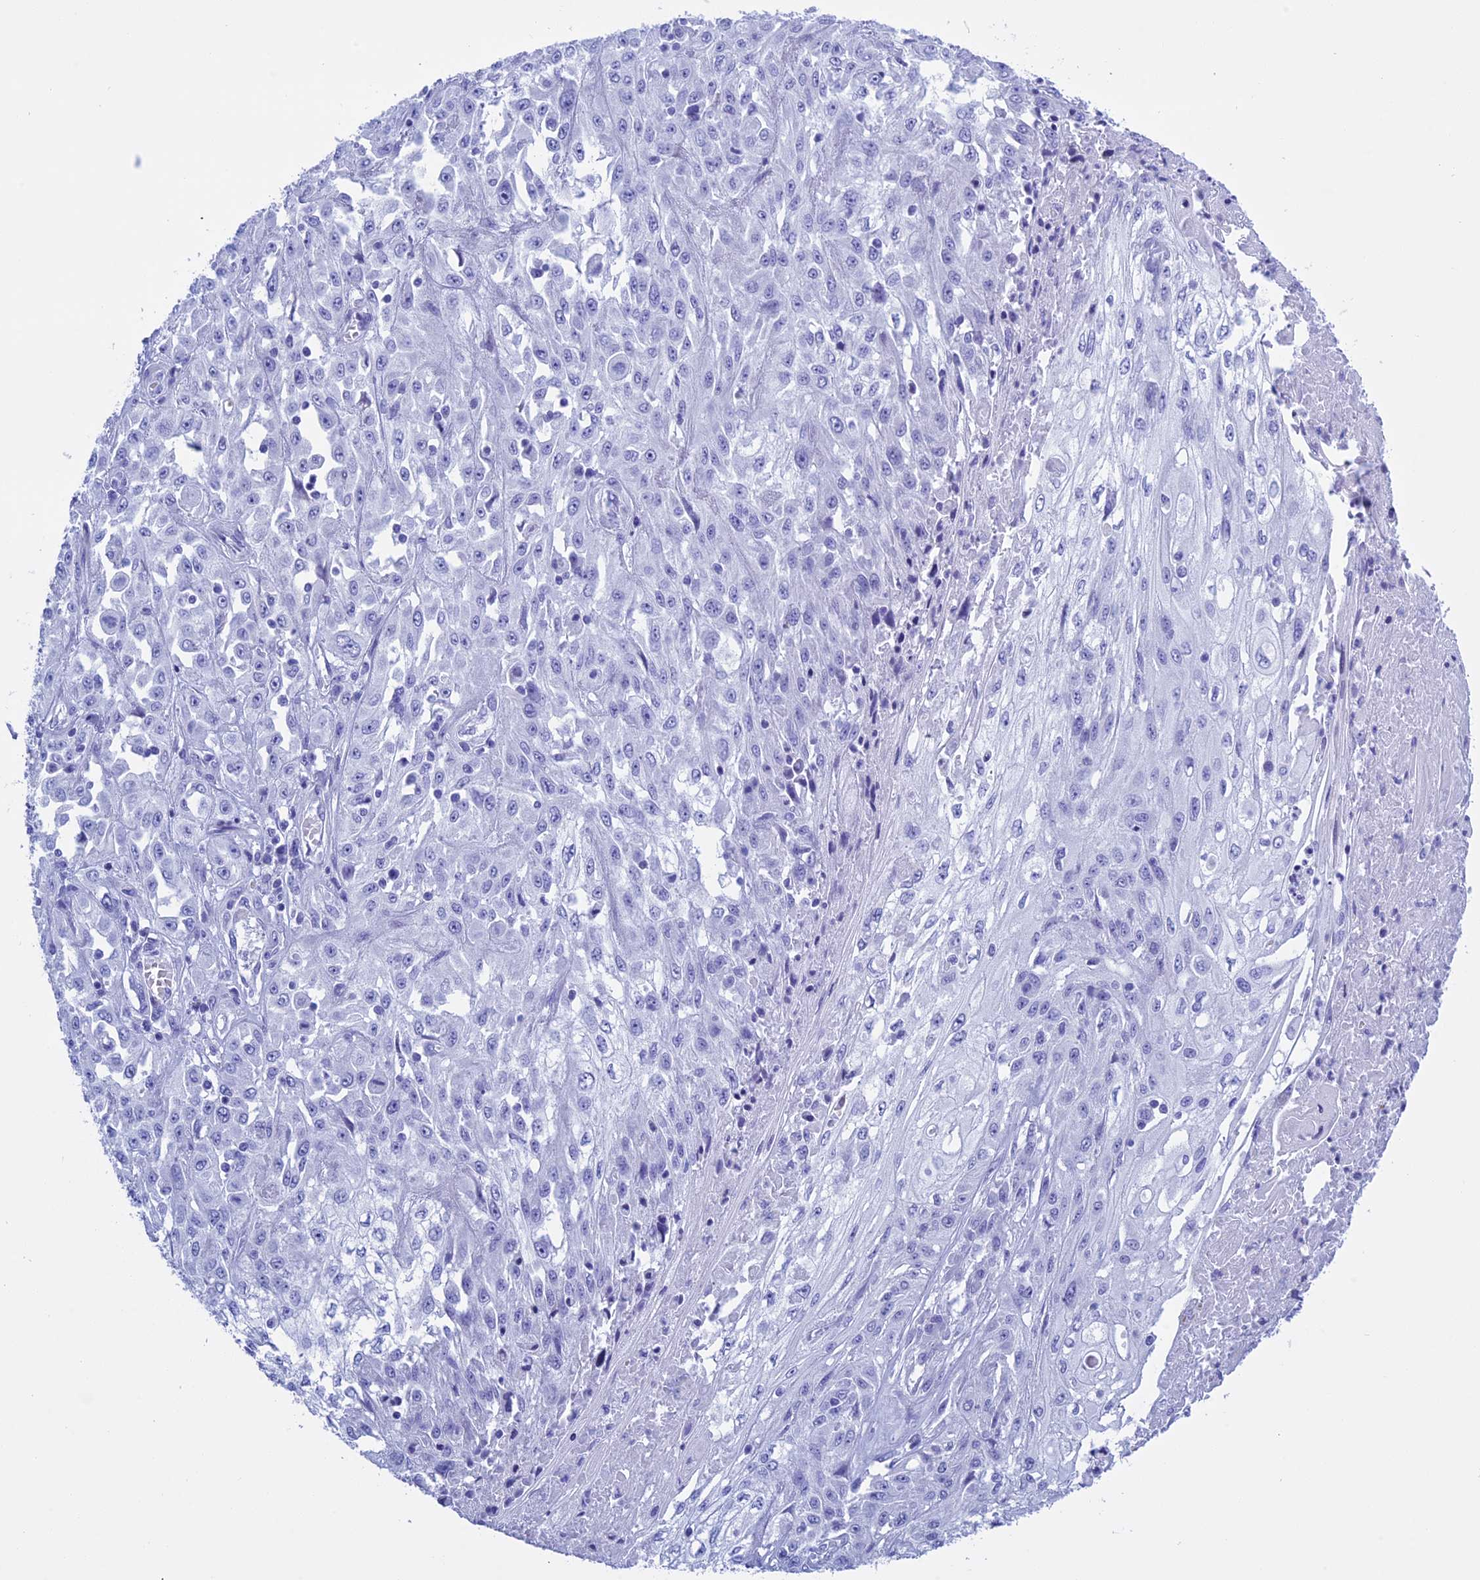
{"staining": {"intensity": "negative", "quantity": "none", "location": "none"}, "tissue": "skin cancer", "cell_type": "Tumor cells", "image_type": "cancer", "snomed": [{"axis": "morphology", "description": "Squamous cell carcinoma, NOS"}, {"axis": "morphology", "description": "Squamous cell carcinoma, metastatic, NOS"}, {"axis": "topography", "description": "Skin"}, {"axis": "topography", "description": "Lymph node"}], "caption": "This is an IHC histopathology image of human skin cancer (squamous cell carcinoma). There is no expression in tumor cells.", "gene": "KCTD21", "patient": {"sex": "male", "age": 75}}